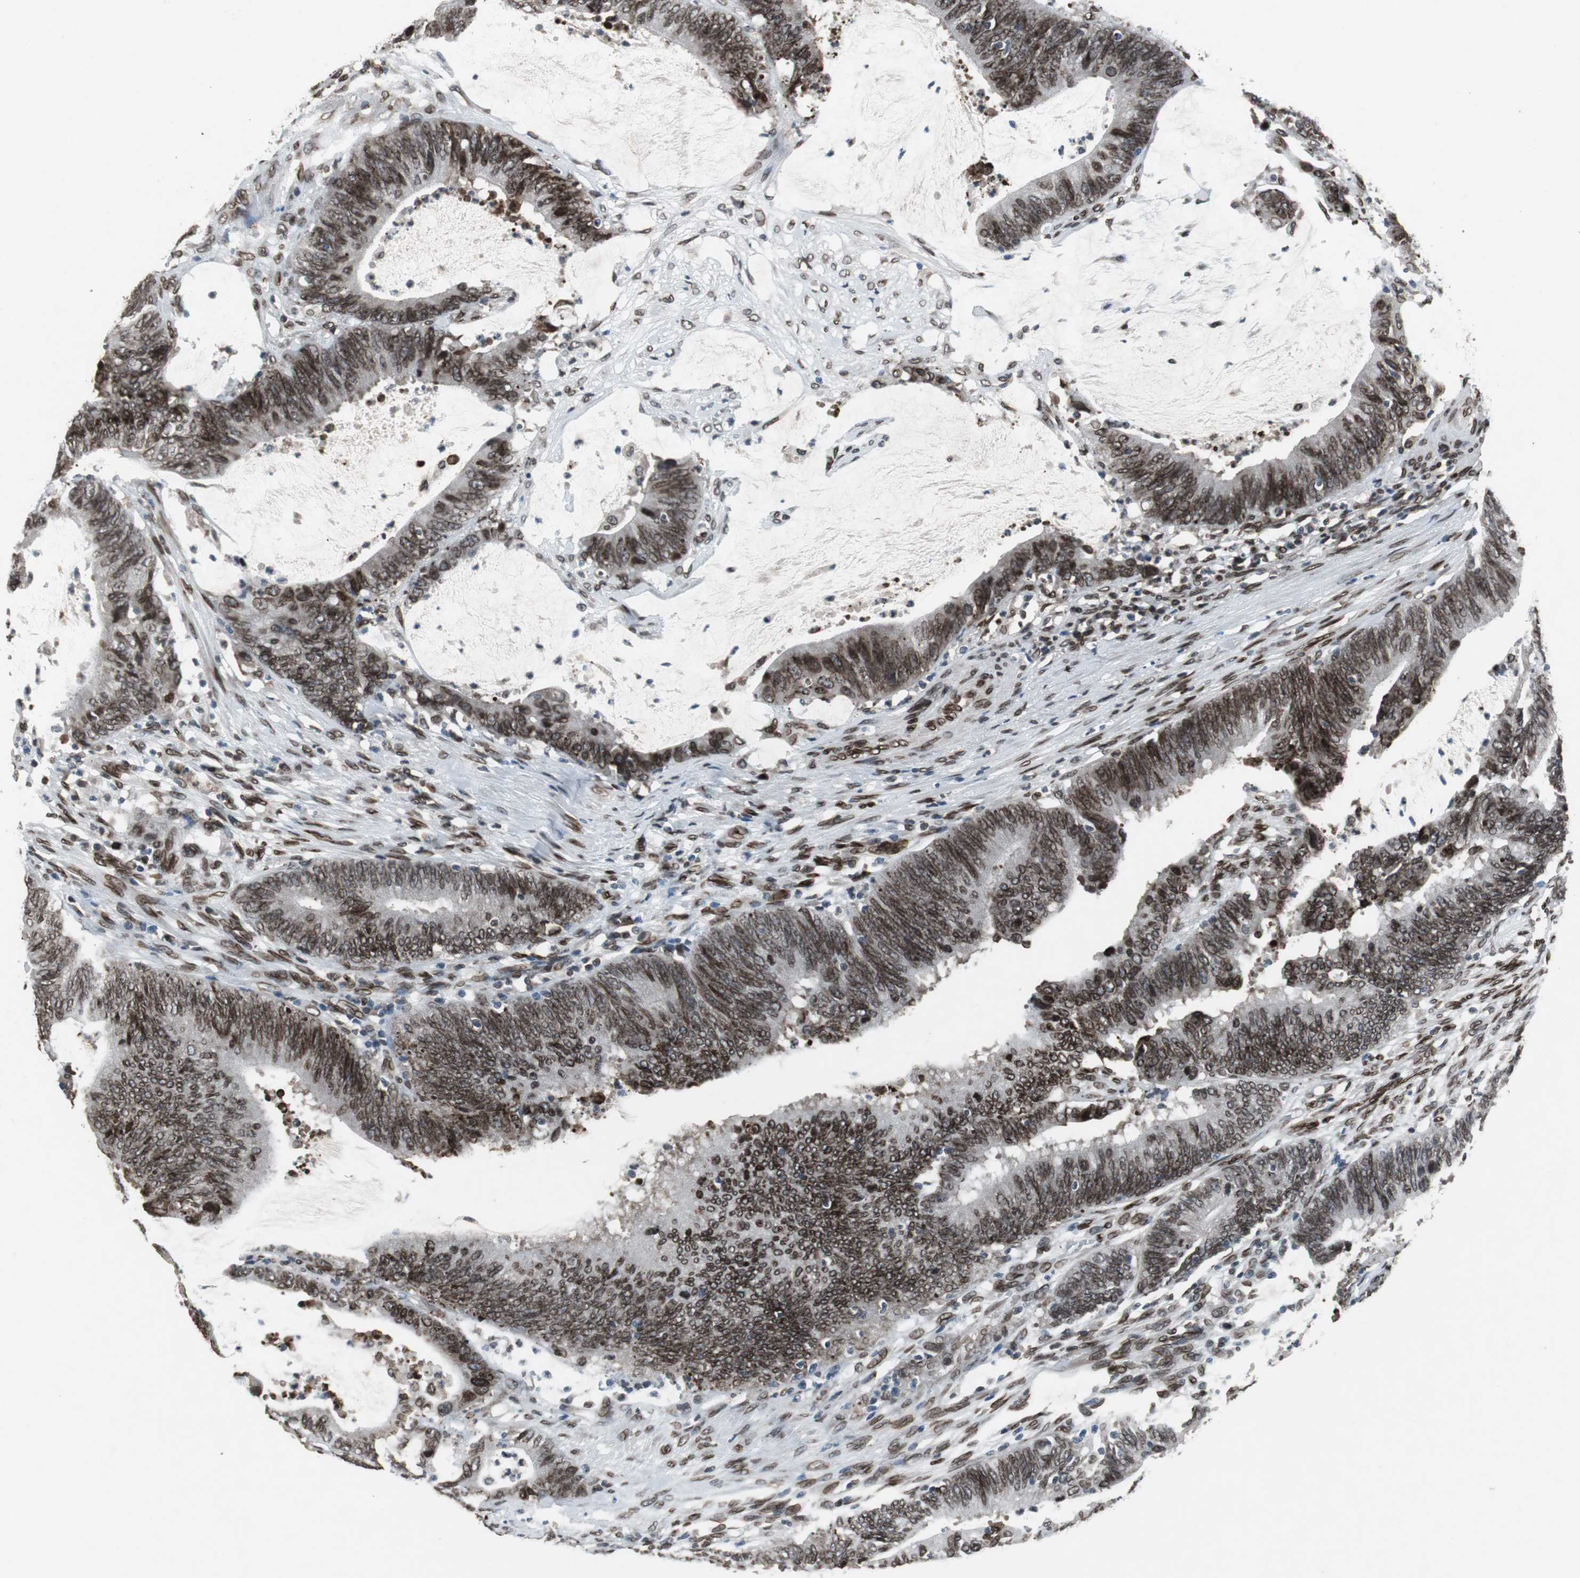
{"staining": {"intensity": "strong", "quantity": ">75%", "location": "cytoplasmic/membranous,nuclear"}, "tissue": "colorectal cancer", "cell_type": "Tumor cells", "image_type": "cancer", "snomed": [{"axis": "morphology", "description": "Adenocarcinoma, NOS"}, {"axis": "topography", "description": "Rectum"}], "caption": "Tumor cells reveal high levels of strong cytoplasmic/membranous and nuclear staining in about >75% of cells in human adenocarcinoma (colorectal). (DAB IHC, brown staining for protein, blue staining for nuclei).", "gene": "LMNA", "patient": {"sex": "female", "age": 66}}